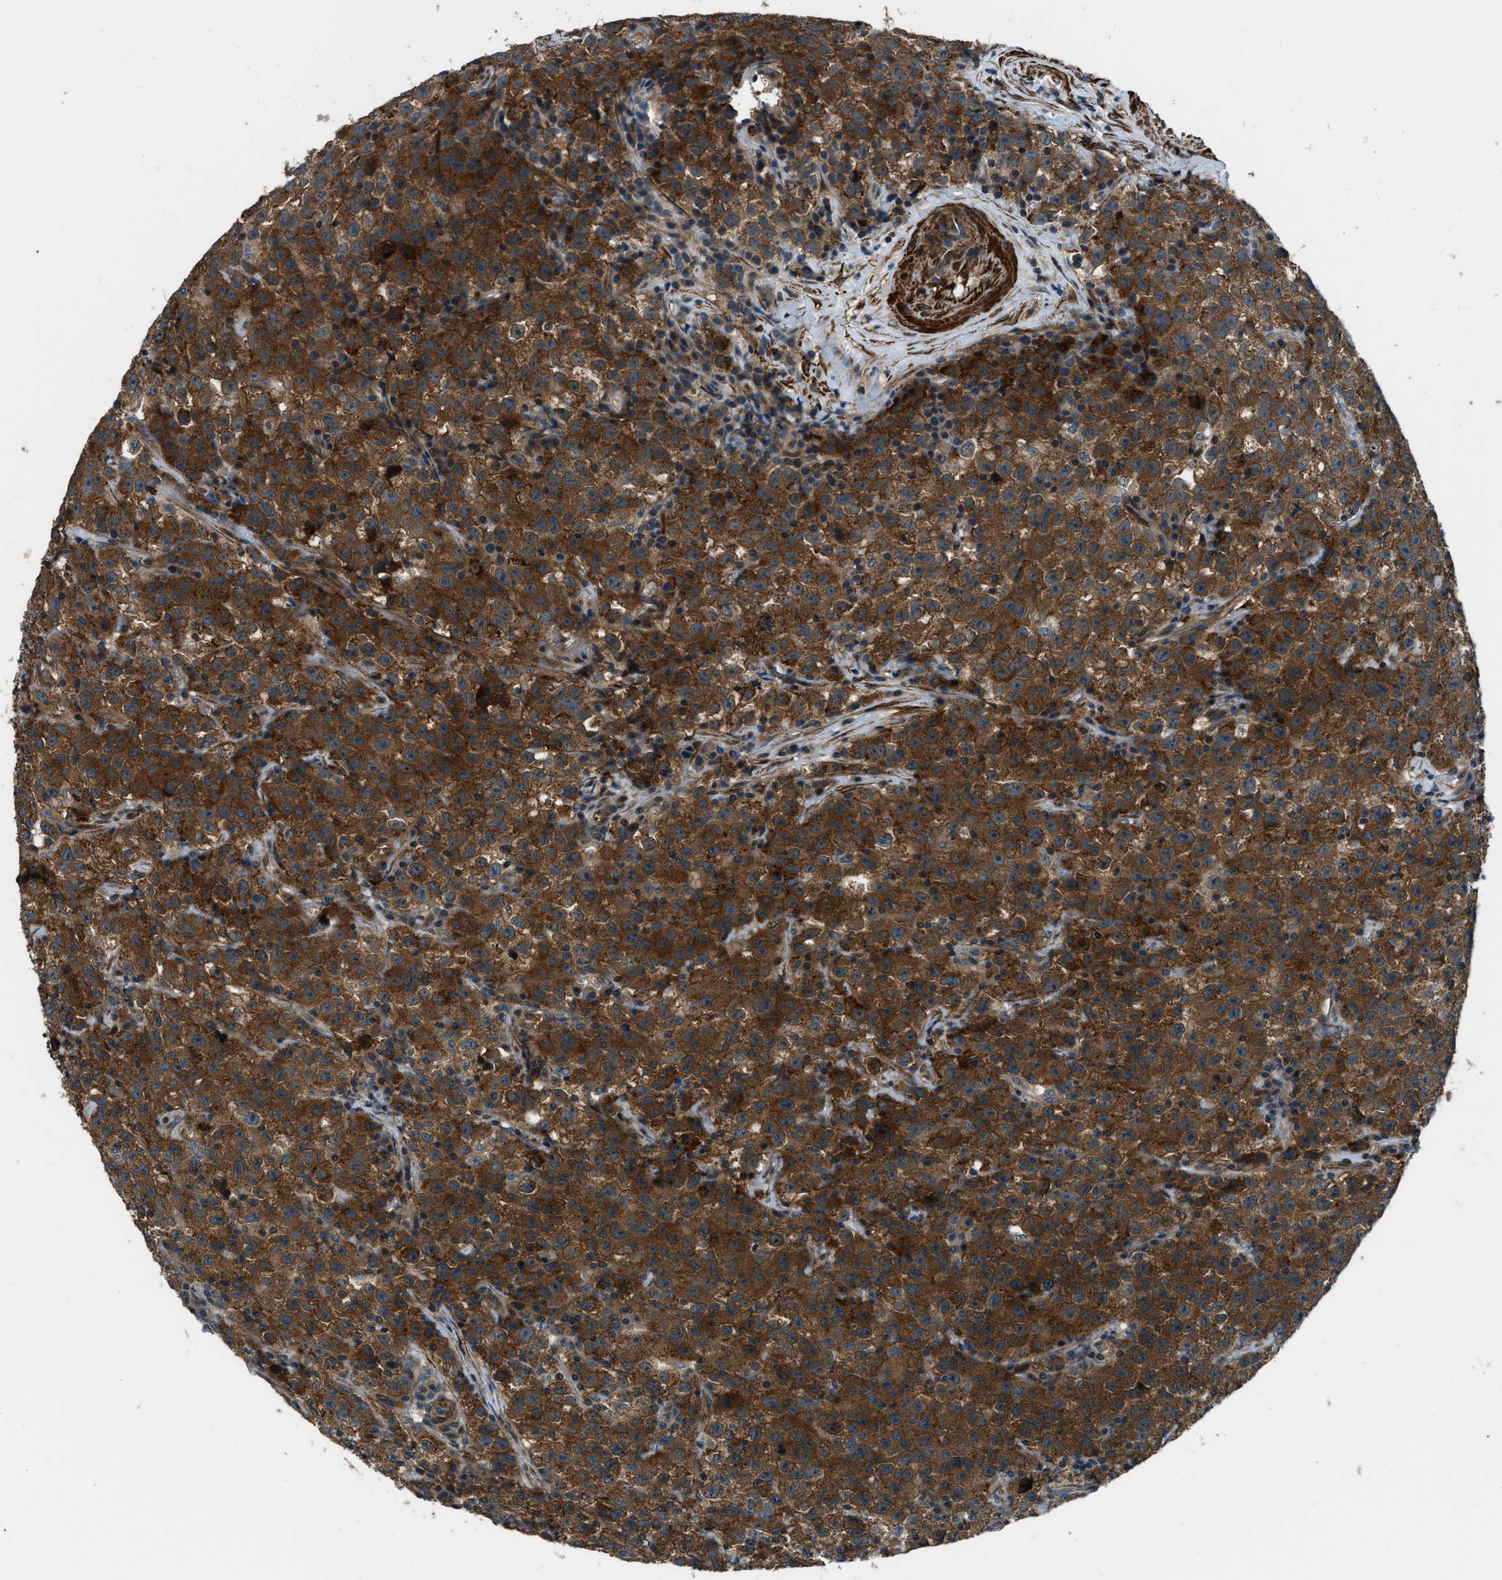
{"staining": {"intensity": "strong", "quantity": ">75%", "location": "cytoplasmic/membranous"}, "tissue": "testis cancer", "cell_type": "Tumor cells", "image_type": "cancer", "snomed": [{"axis": "morphology", "description": "Seminoma, NOS"}, {"axis": "topography", "description": "Testis"}], "caption": "Immunohistochemistry (IHC) of human testis cancer demonstrates high levels of strong cytoplasmic/membranous expression in approximately >75% of tumor cells.", "gene": "NUDCD3", "patient": {"sex": "male", "age": 22}}